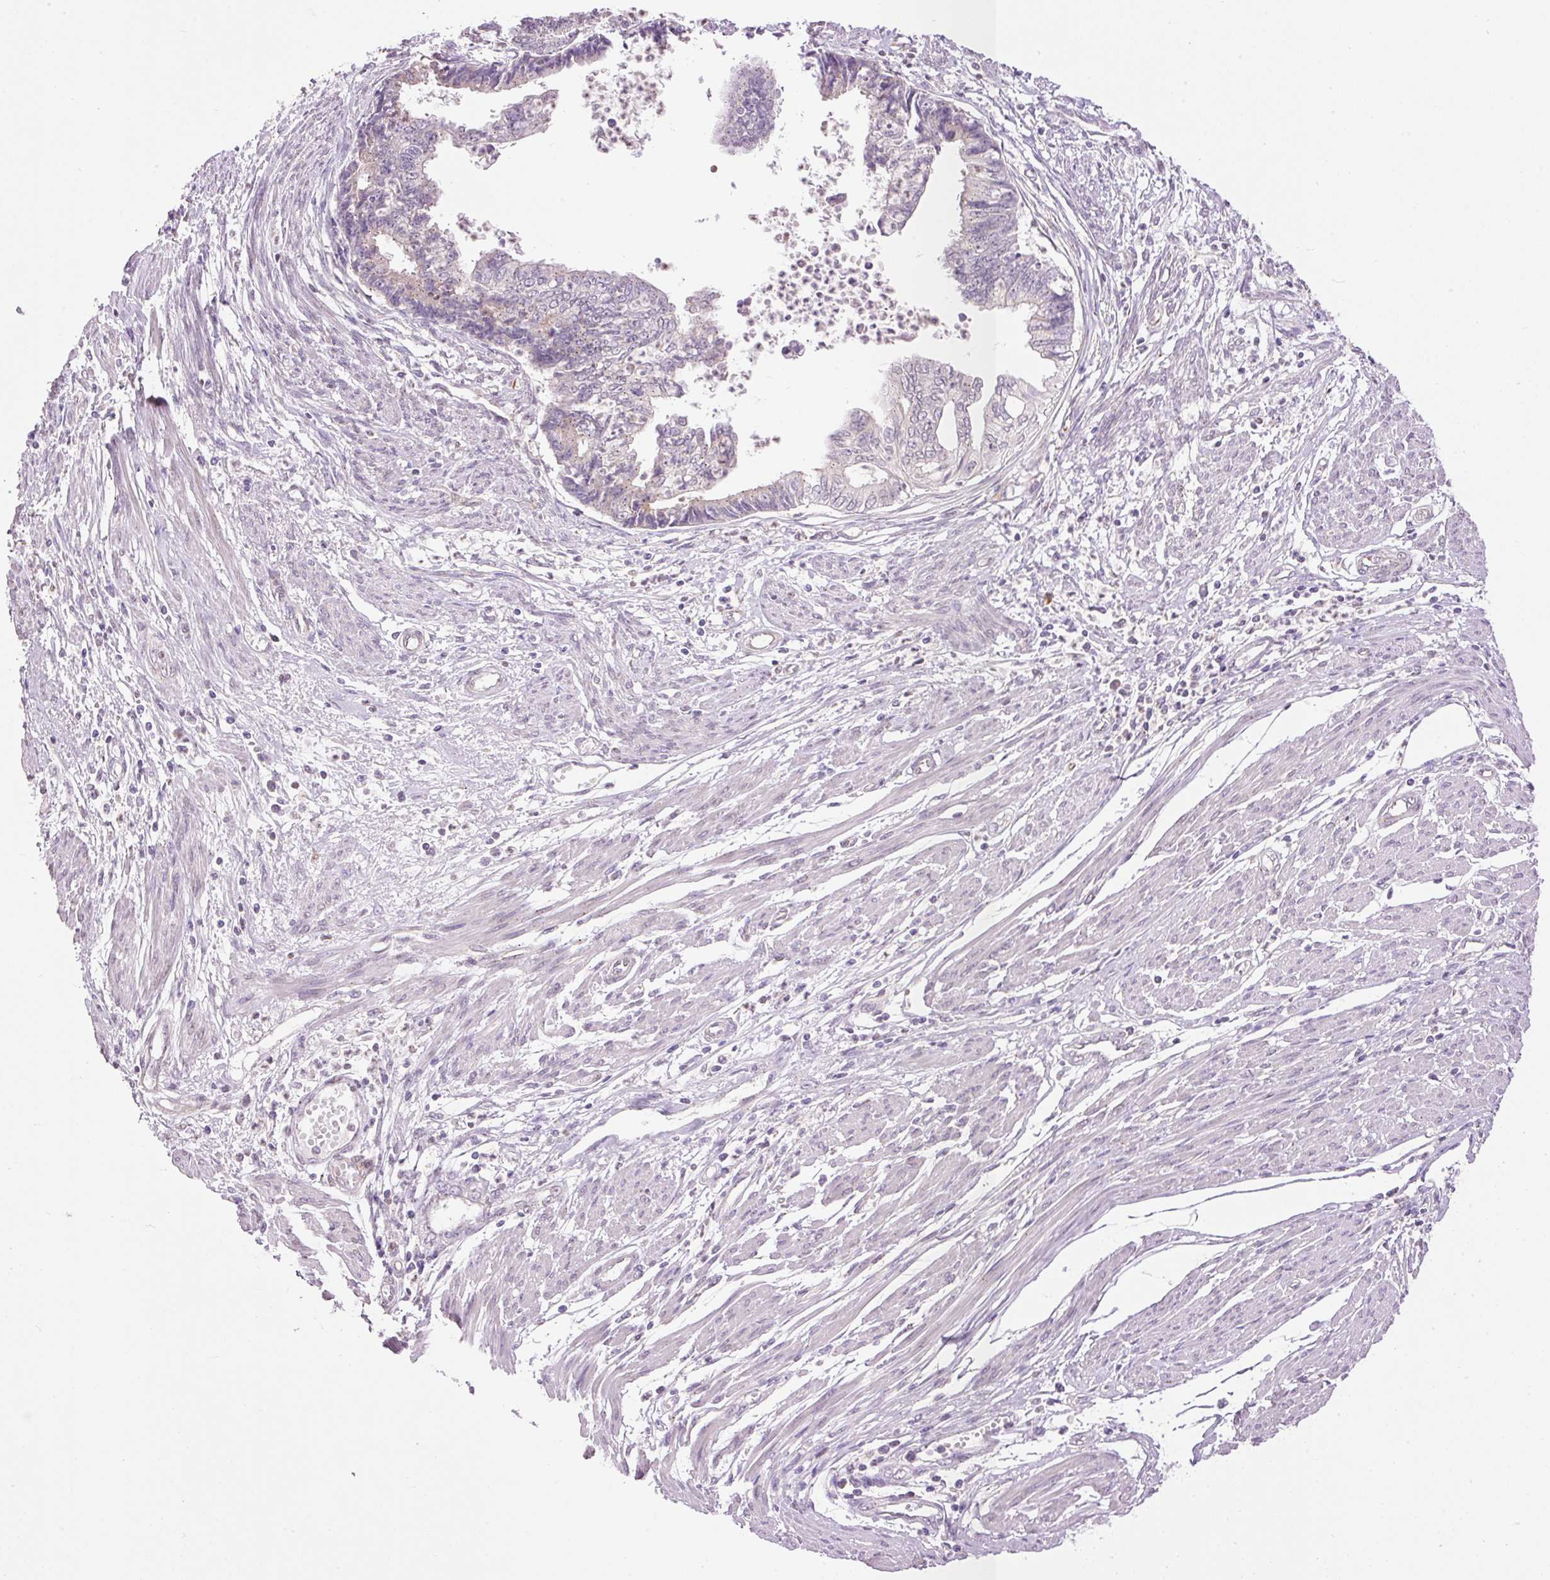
{"staining": {"intensity": "negative", "quantity": "none", "location": "none"}, "tissue": "endometrial cancer", "cell_type": "Tumor cells", "image_type": "cancer", "snomed": [{"axis": "morphology", "description": "Adenocarcinoma, NOS"}, {"axis": "topography", "description": "Endometrium"}], "caption": "Tumor cells show no significant staining in endometrial adenocarcinoma. (DAB (3,3'-diaminobenzidine) IHC visualized using brightfield microscopy, high magnification).", "gene": "PNPLA5", "patient": {"sex": "female", "age": 73}}